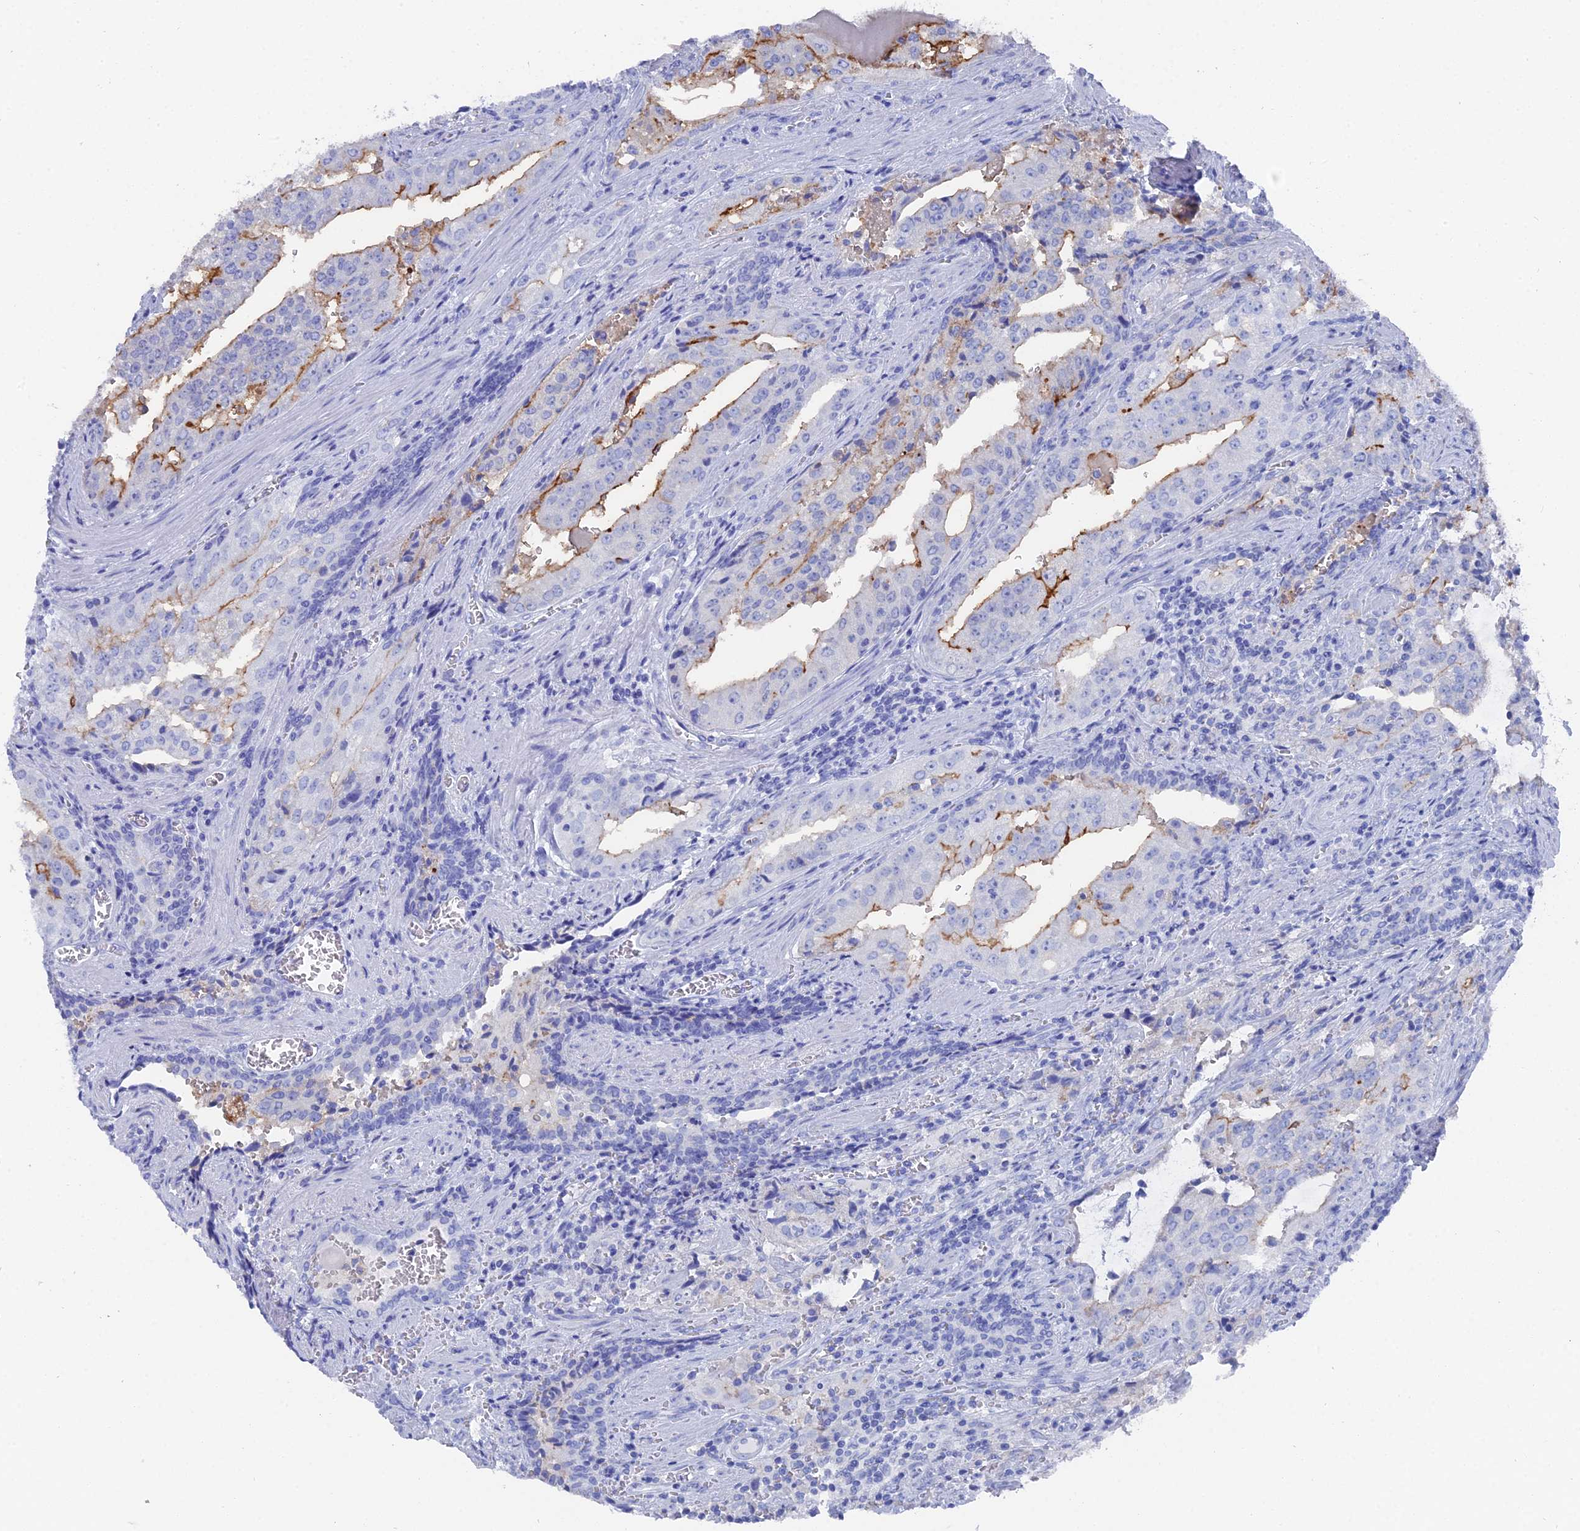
{"staining": {"intensity": "strong", "quantity": "<25%", "location": "cytoplasmic/membranous"}, "tissue": "prostate cancer", "cell_type": "Tumor cells", "image_type": "cancer", "snomed": [{"axis": "morphology", "description": "Adenocarcinoma, High grade"}, {"axis": "topography", "description": "Prostate"}], "caption": "Immunohistochemical staining of prostate cancer reveals medium levels of strong cytoplasmic/membranous expression in about <25% of tumor cells.", "gene": "ENPP3", "patient": {"sex": "male", "age": 68}}